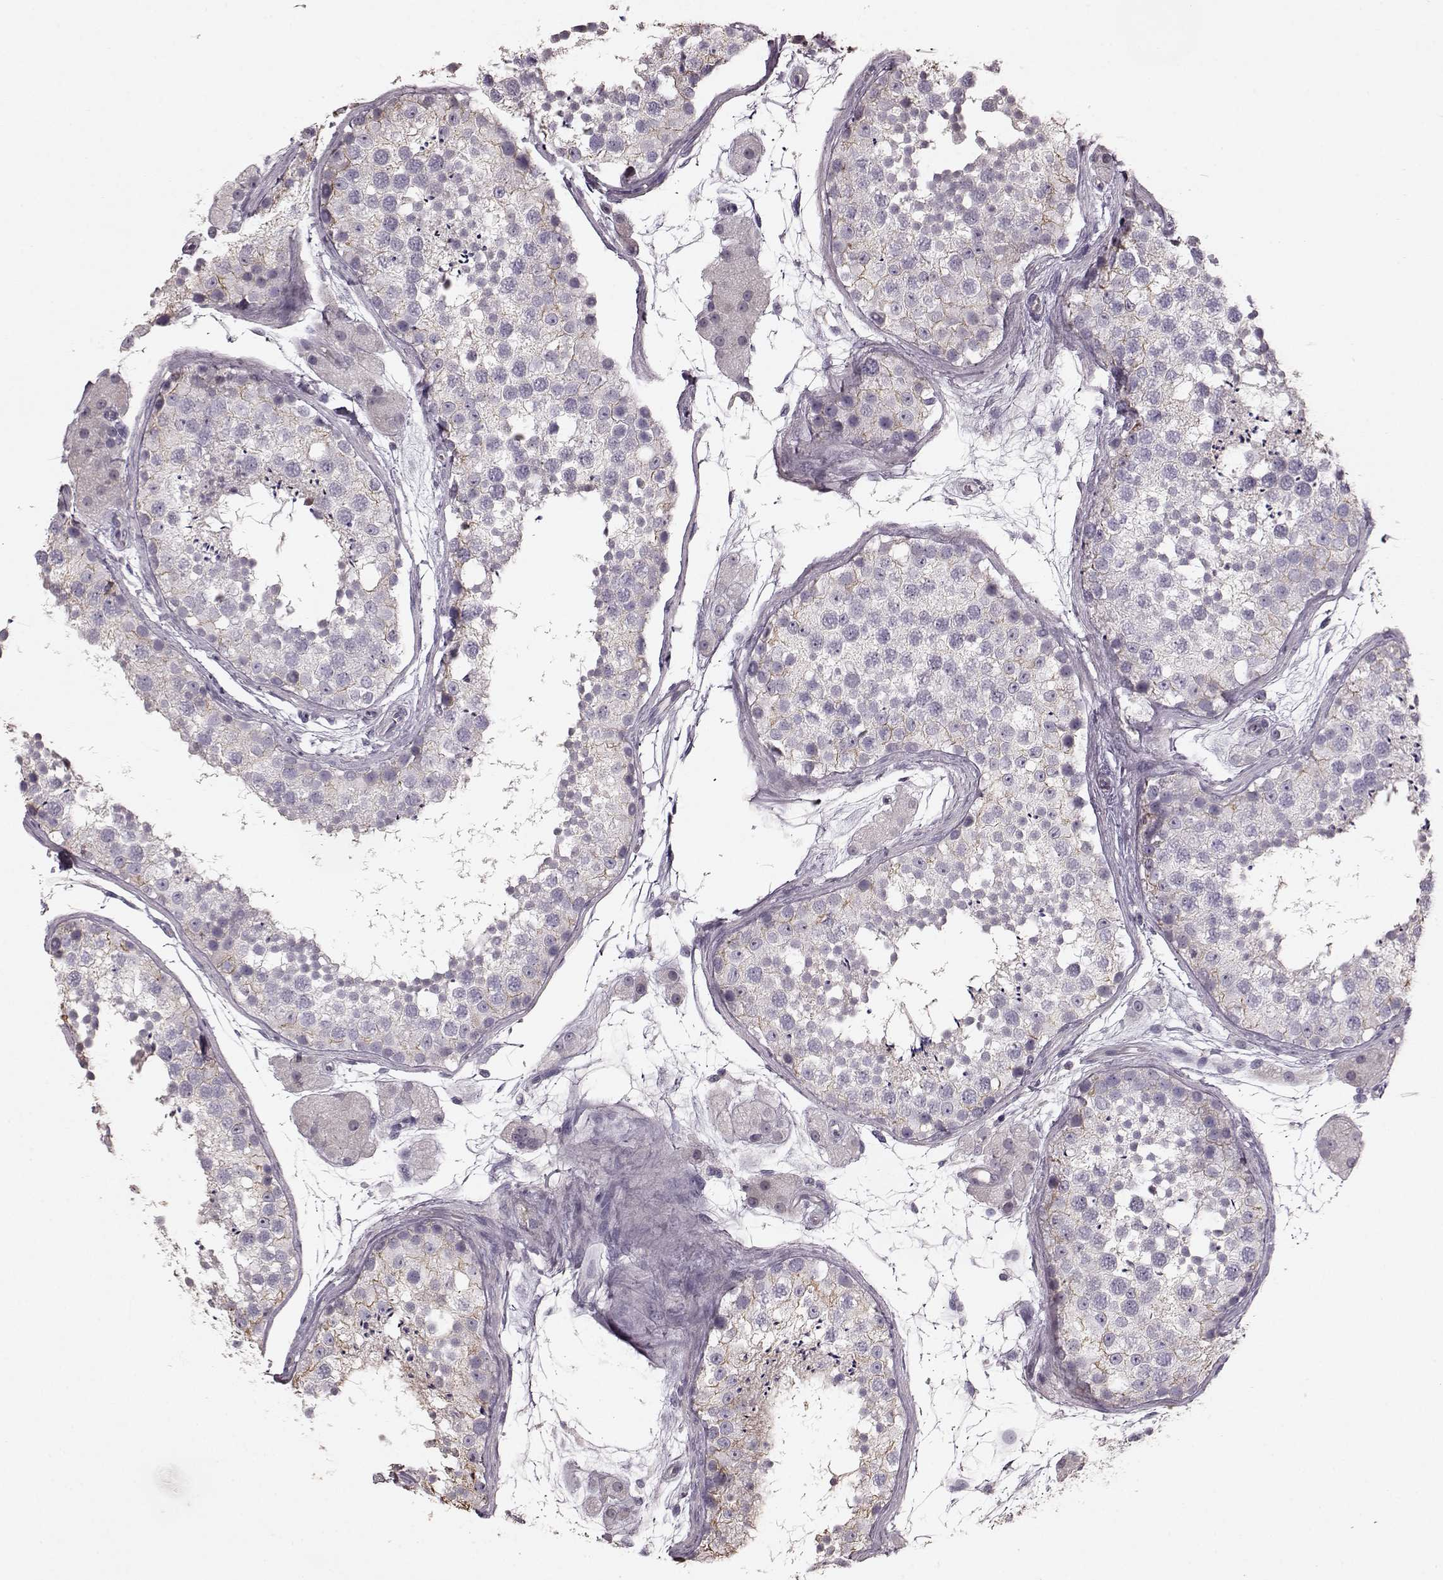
{"staining": {"intensity": "weak", "quantity": "25%-75%", "location": "cytoplasmic/membranous"}, "tissue": "testis", "cell_type": "Cells in seminiferous ducts", "image_type": "normal", "snomed": [{"axis": "morphology", "description": "Normal tissue, NOS"}, {"axis": "topography", "description": "Testis"}], "caption": "The image reveals a brown stain indicating the presence of a protein in the cytoplasmic/membranous of cells in seminiferous ducts in testis.", "gene": "PDCD1", "patient": {"sex": "male", "age": 41}}